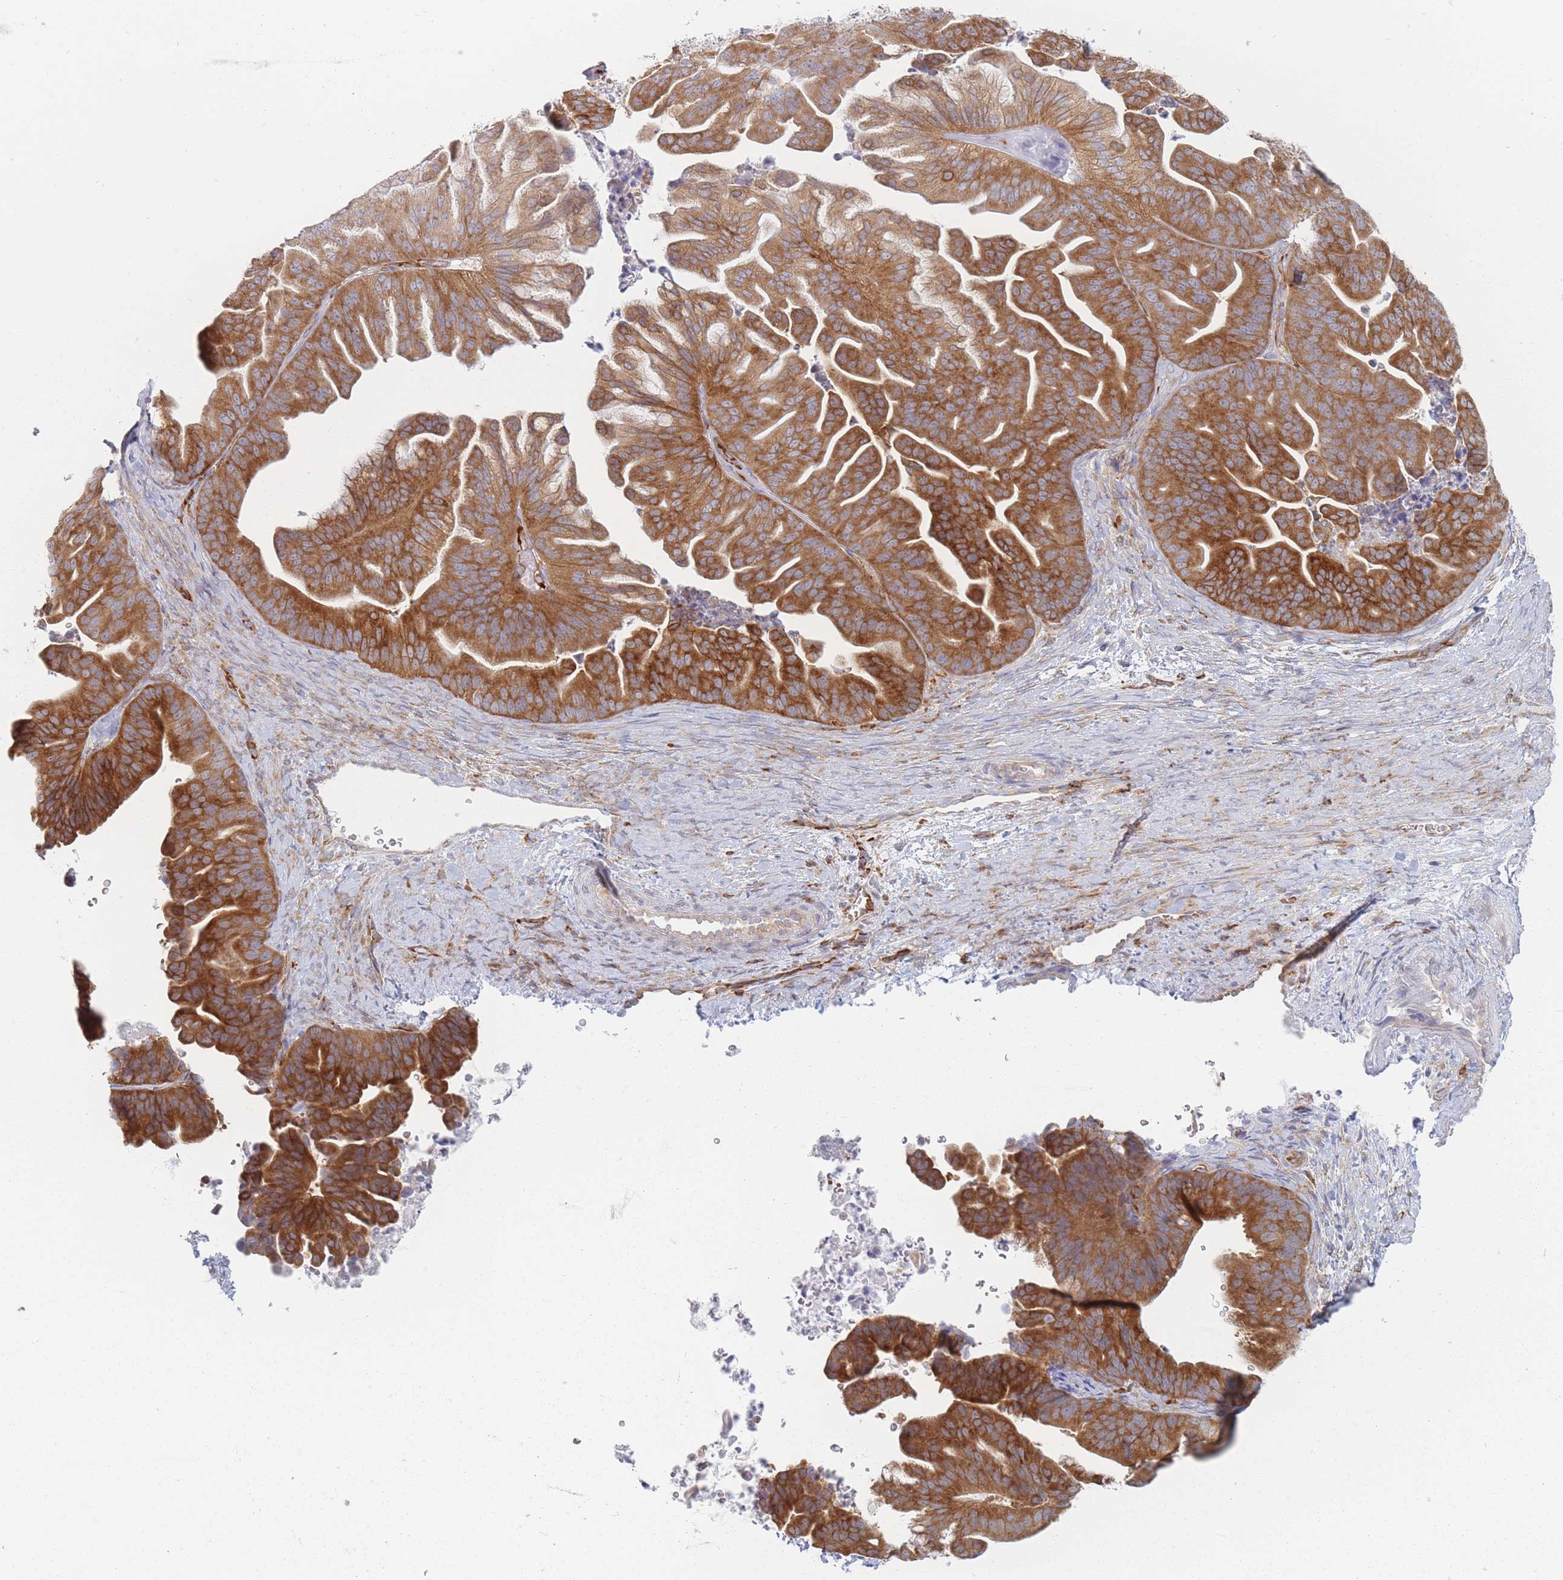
{"staining": {"intensity": "strong", "quantity": ">75%", "location": "cytoplasmic/membranous"}, "tissue": "ovarian cancer", "cell_type": "Tumor cells", "image_type": "cancer", "snomed": [{"axis": "morphology", "description": "Cystadenocarcinoma, mucinous, NOS"}, {"axis": "topography", "description": "Ovary"}], "caption": "There is high levels of strong cytoplasmic/membranous expression in tumor cells of ovarian cancer, as demonstrated by immunohistochemical staining (brown color).", "gene": "MAP1S", "patient": {"sex": "female", "age": 67}}